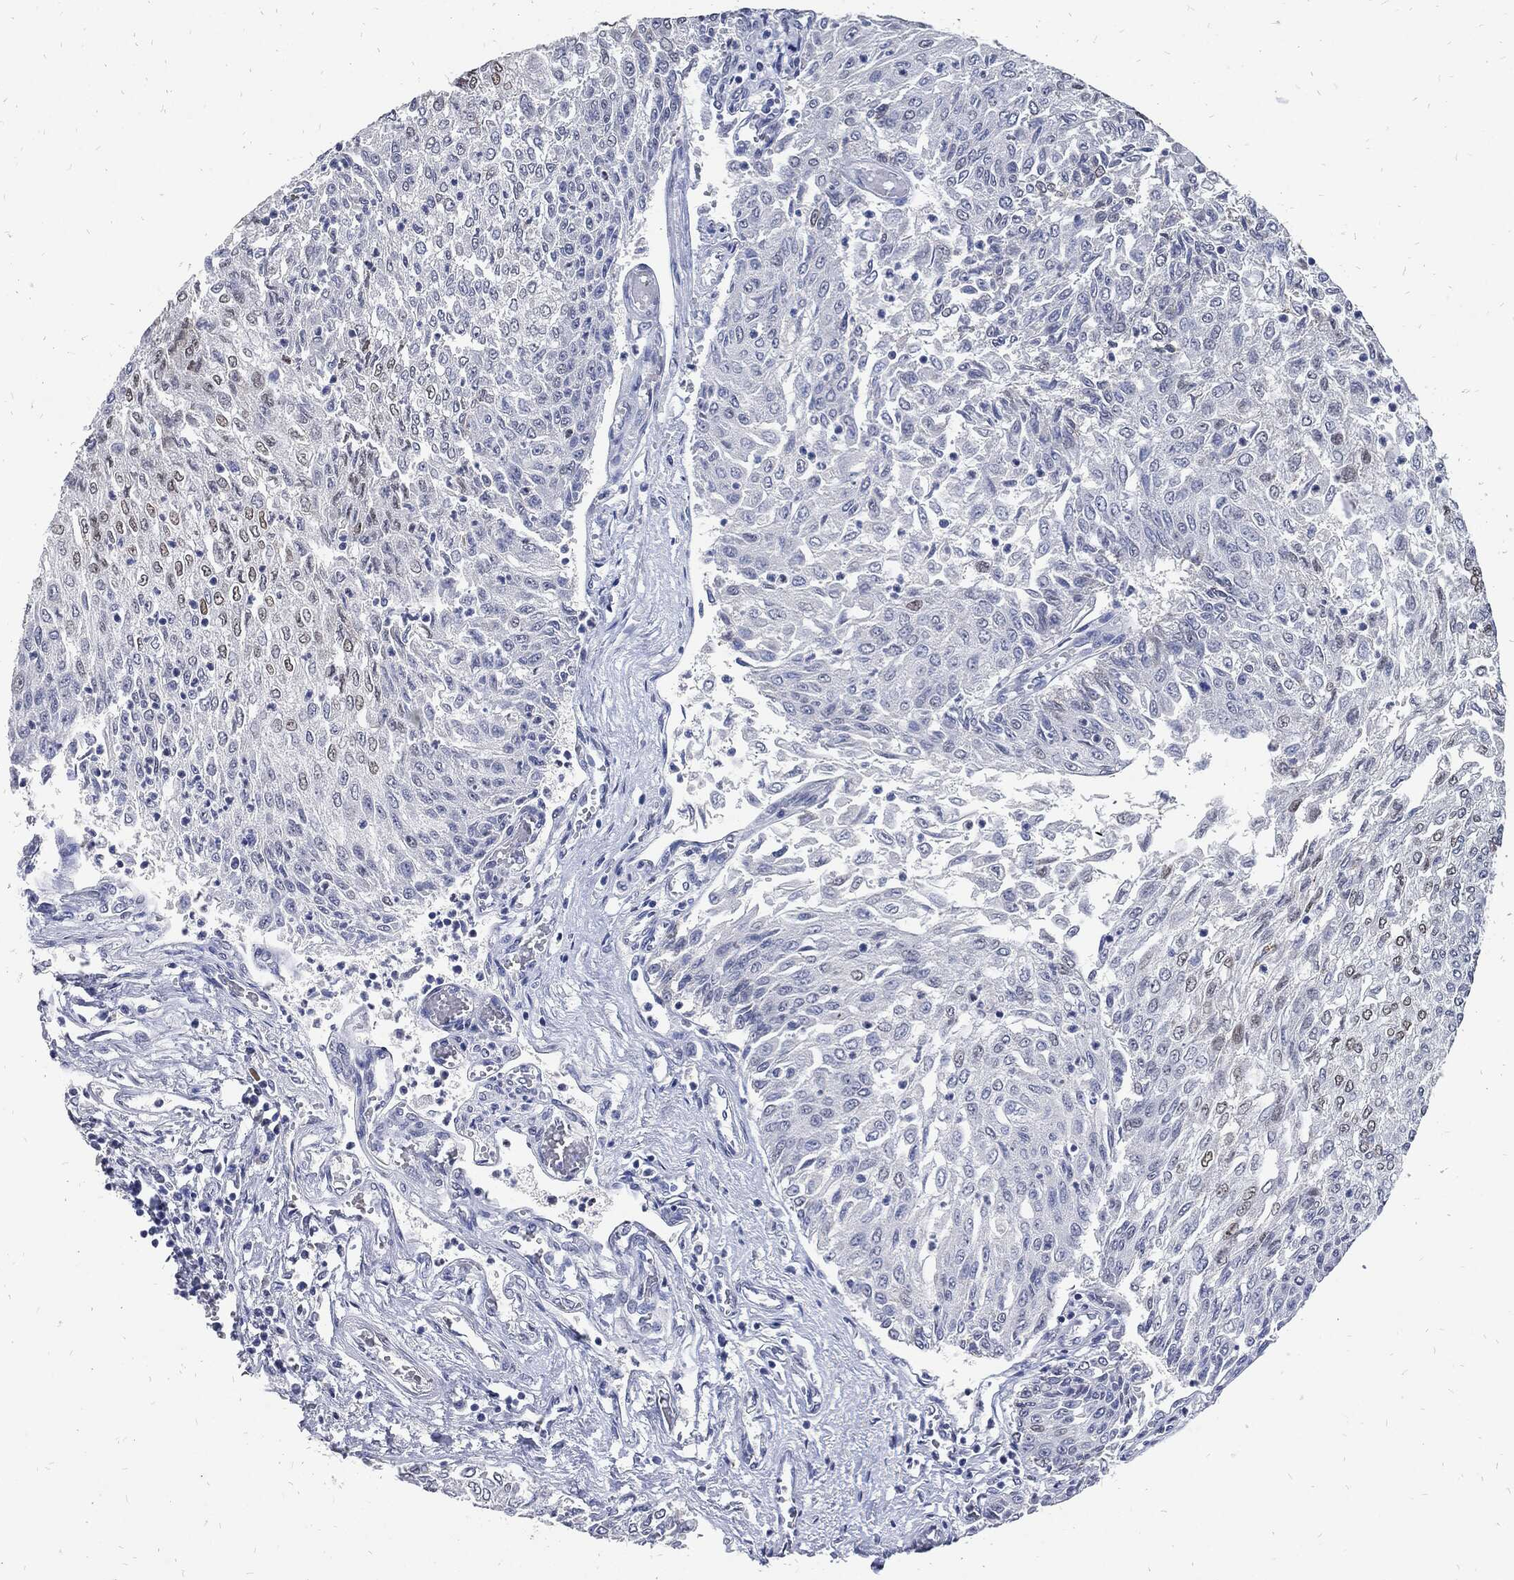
{"staining": {"intensity": "weak", "quantity": "<25%", "location": "nuclear"}, "tissue": "urothelial cancer", "cell_type": "Tumor cells", "image_type": "cancer", "snomed": [{"axis": "morphology", "description": "Urothelial carcinoma, Low grade"}, {"axis": "topography", "description": "Urinary bladder"}], "caption": "Urothelial carcinoma (low-grade) was stained to show a protein in brown. There is no significant positivity in tumor cells.", "gene": "JUN", "patient": {"sex": "male", "age": 78}}